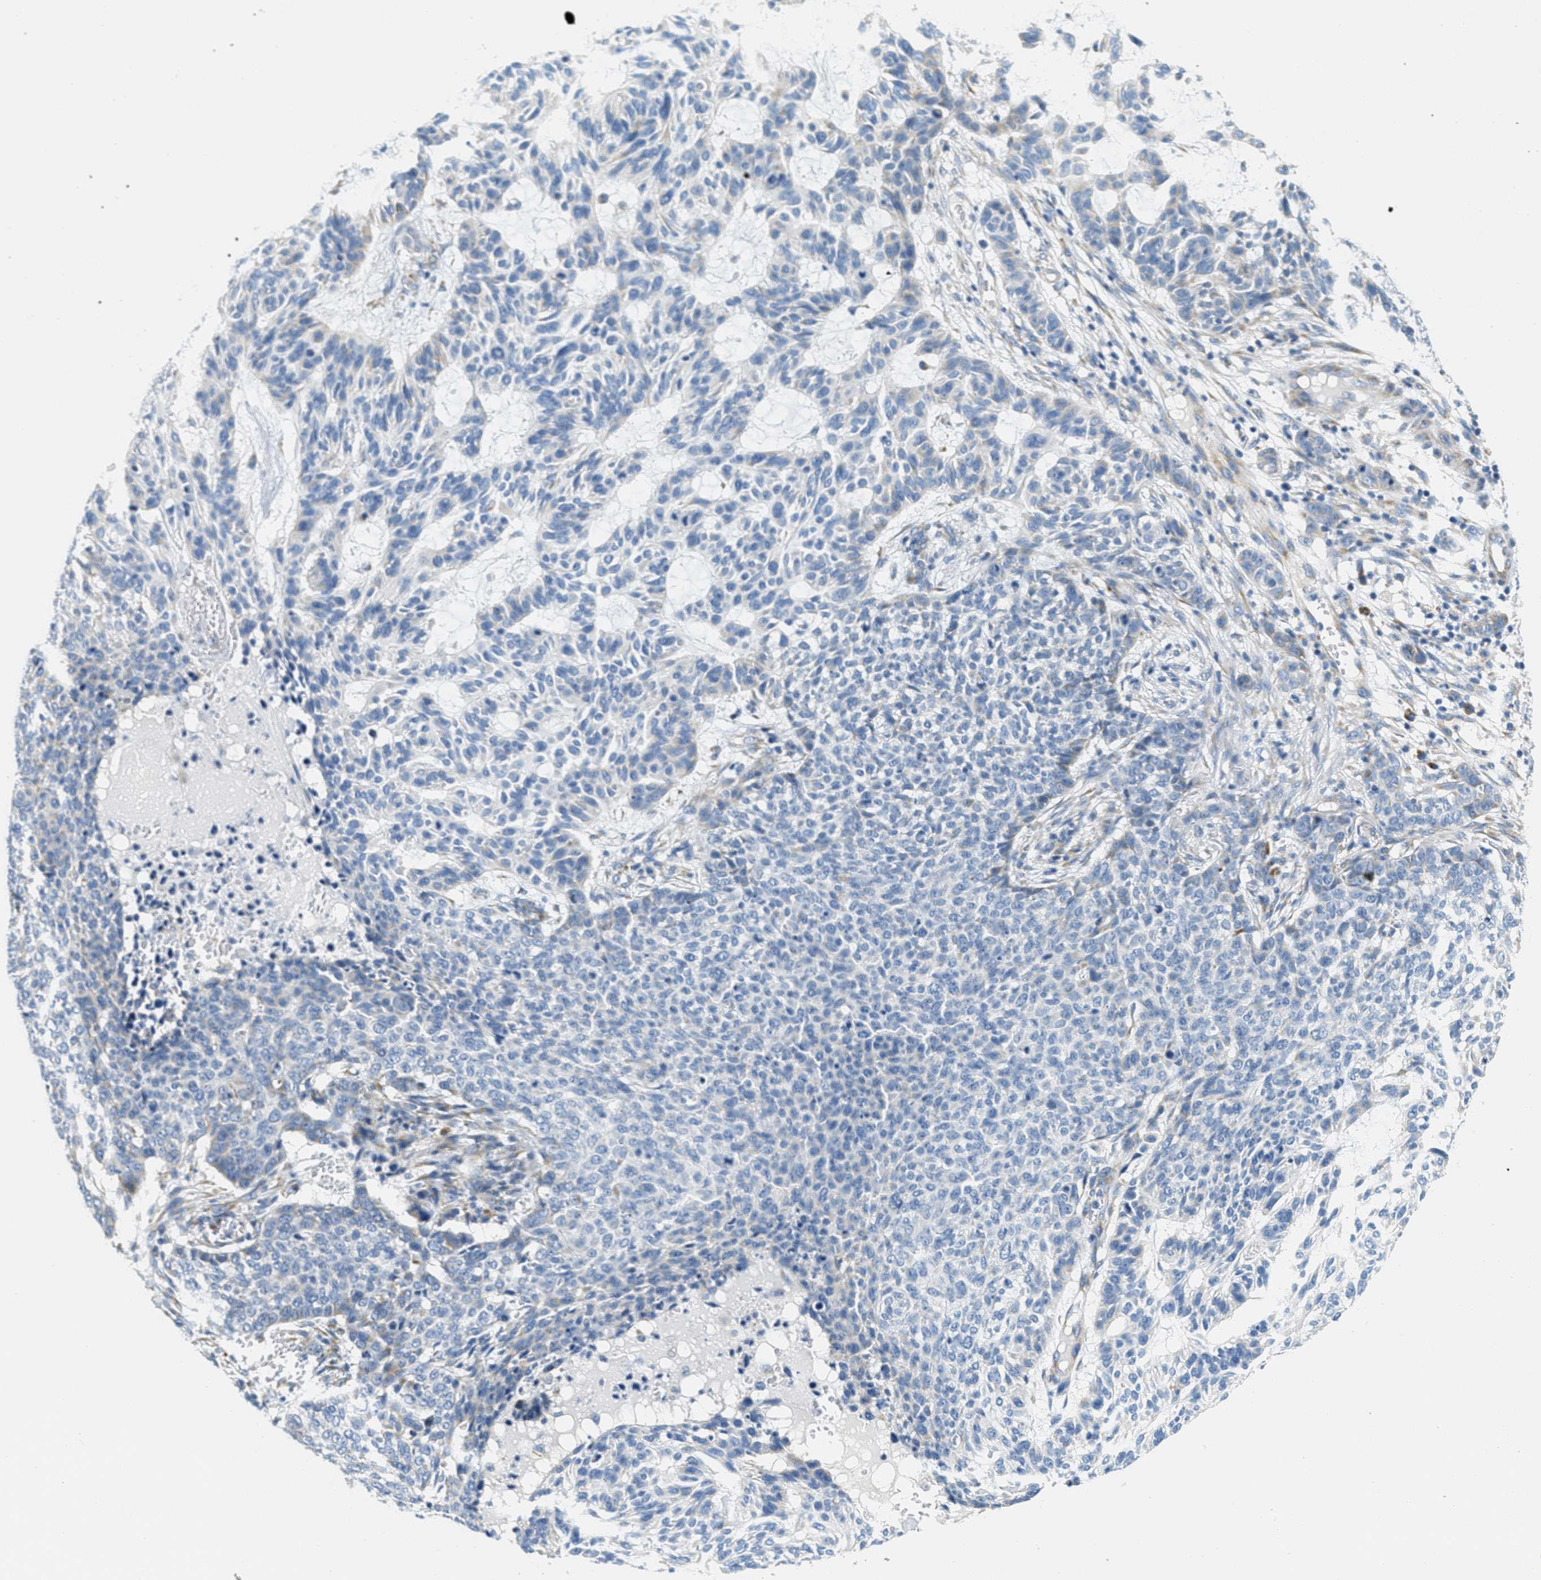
{"staining": {"intensity": "negative", "quantity": "none", "location": "none"}, "tissue": "skin cancer", "cell_type": "Tumor cells", "image_type": "cancer", "snomed": [{"axis": "morphology", "description": "Basal cell carcinoma"}, {"axis": "topography", "description": "Skin"}], "caption": "Tumor cells are negative for brown protein staining in skin basal cell carcinoma.", "gene": "CA4", "patient": {"sex": "male", "age": 85}}